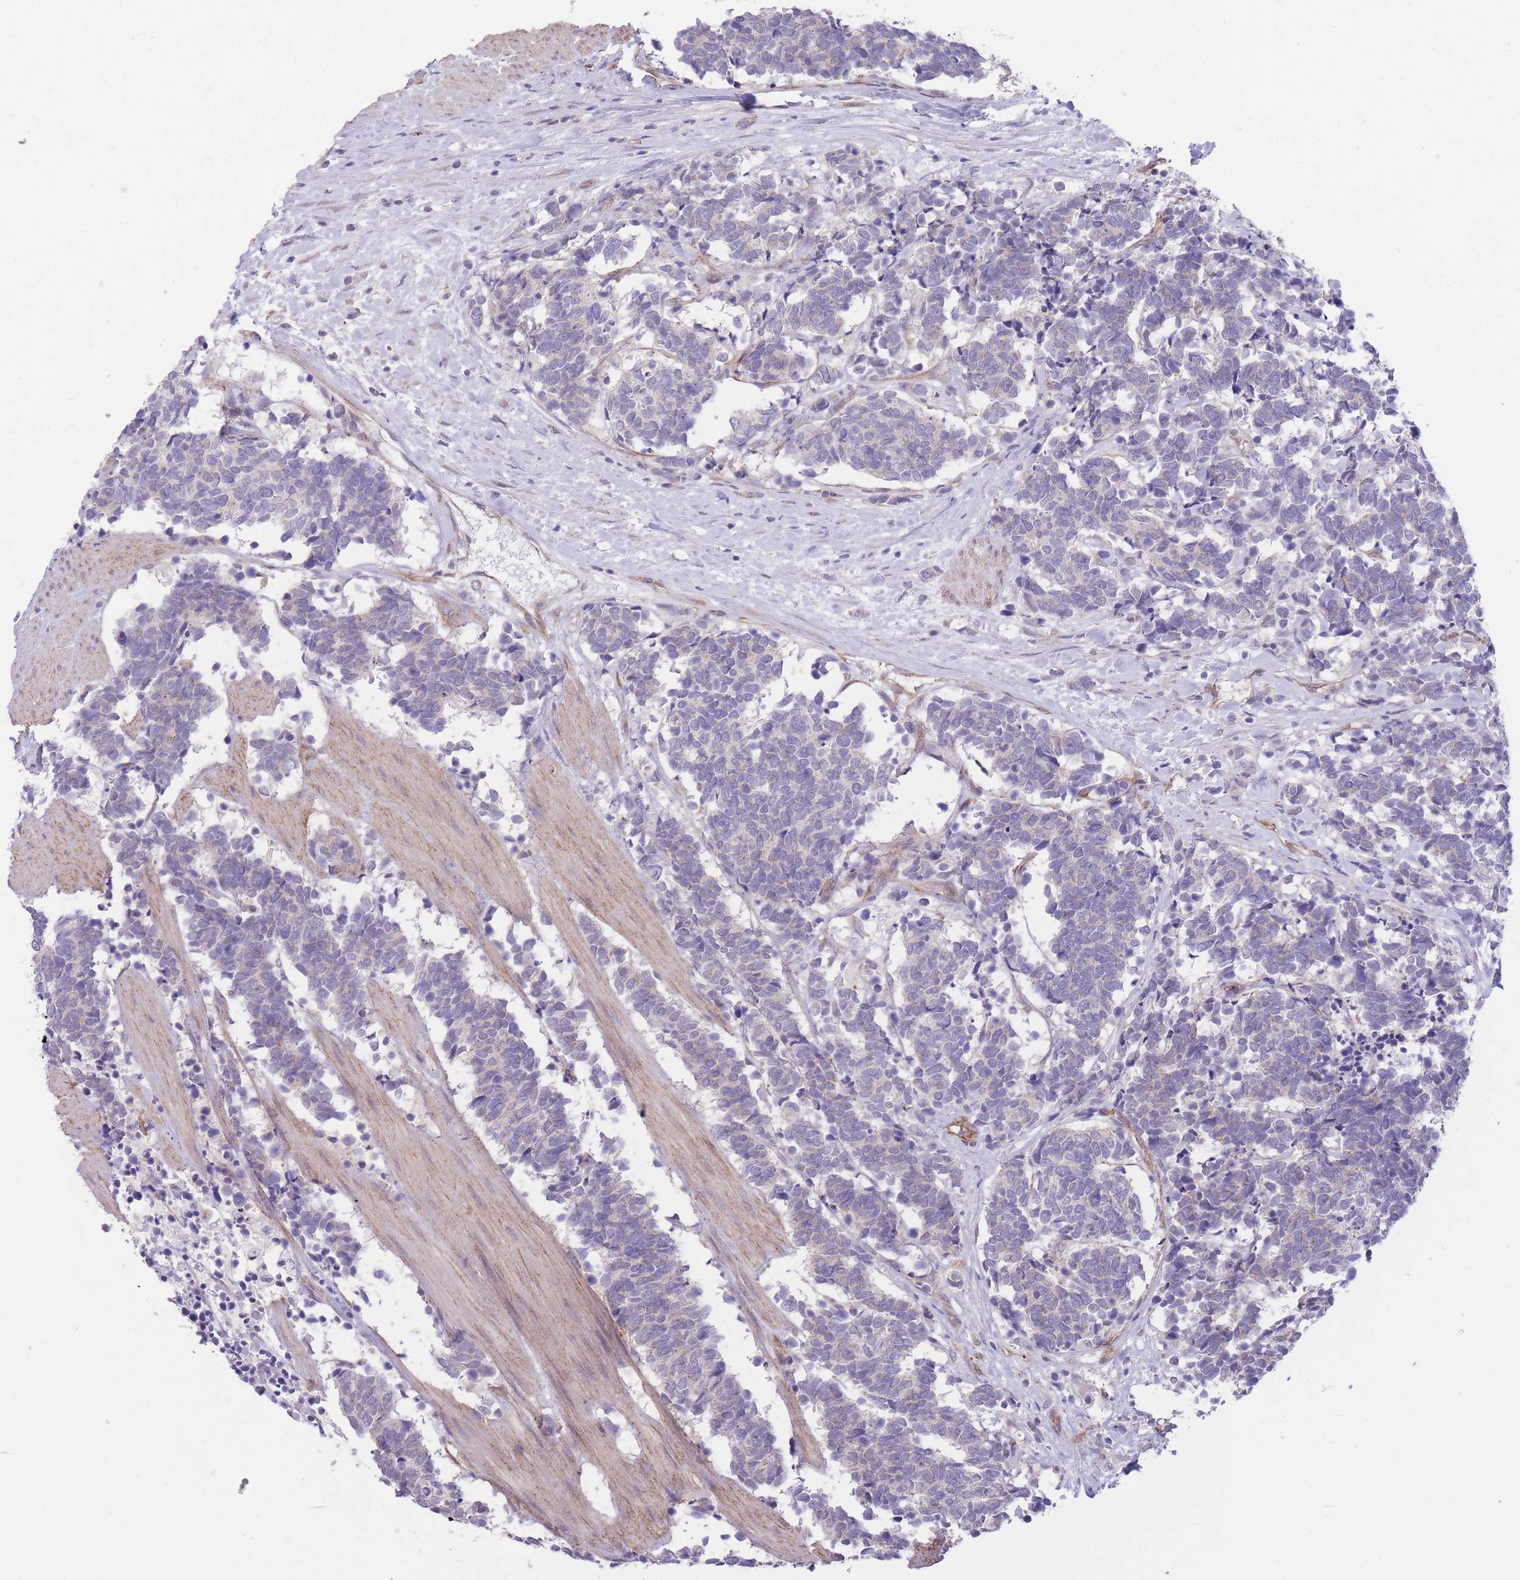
{"staining": {"intensity": "negative", "quantity": "none", "location": "none"}, "tissue": "carcinoid", "cell_type": "Tumor cells", "image_type": "cancer", "snomed": [{"axis": "morphology", "description": "Carcinoma, NOS"}, {"axis": "morphology", "description": "Carcinoid, malignant, NOS"}, {"axis": "topography", "description": "Prostate"}], "caption": "Immunohistochemistry of human carcinoma demonstrates no staining in tumor cells.", "gene": "QTRT1", "patient": {"sex": "male", "age": 57}}